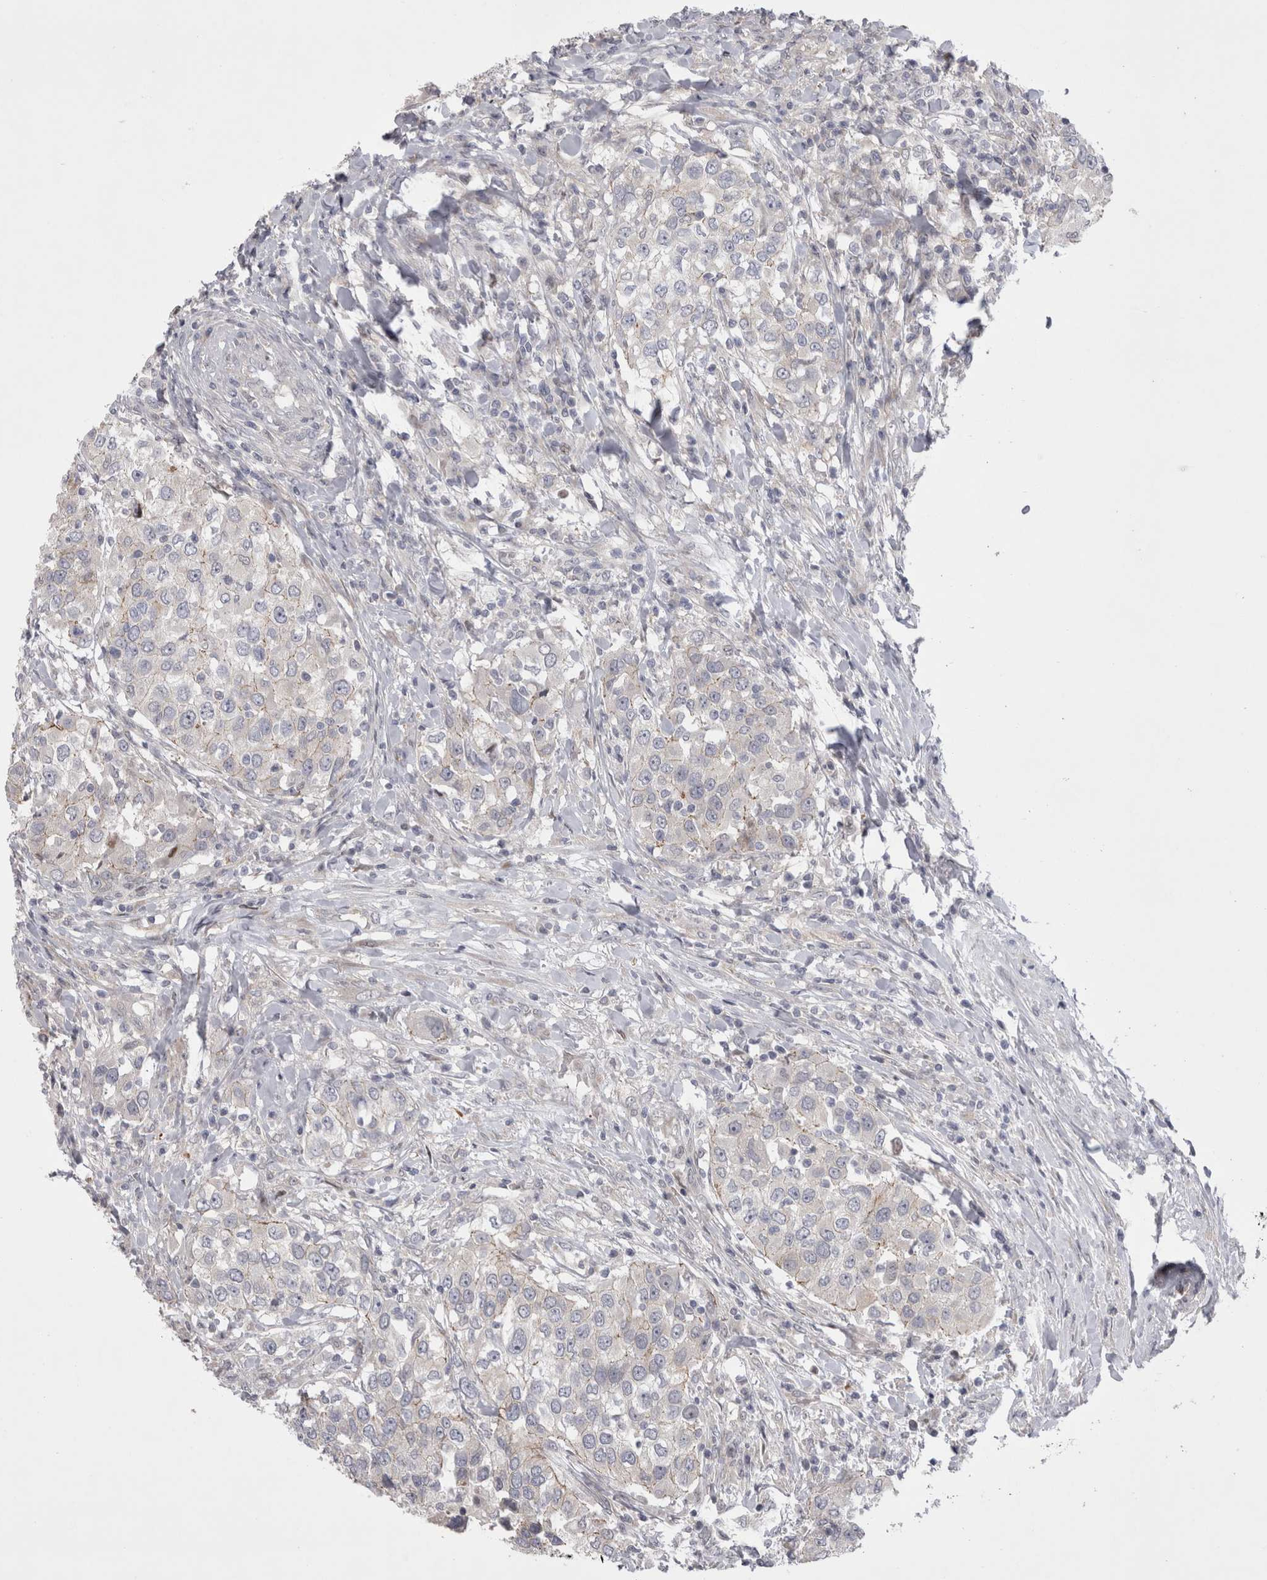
{"staining": {"intensity": "negative", "quantity": "none", "location": "none"}, "tissue": "urothelial cancer", "cell_type": "Tumor cells", "image_type": "cancer", "snomed": [{"axis": "morphology", "description": "Urothelial carcinoma, High grade"}, {"axis": "topography", "description": "Urinary bladder"}], "caption": "High magnification brightfield microscopy of urothelial cancer stained with DAB (brown) and counterstained with hematoxylin (blue): tumor cells show no significant staining.", "gene": "NENF", "patient": {"sex": "female", "age": 80}}